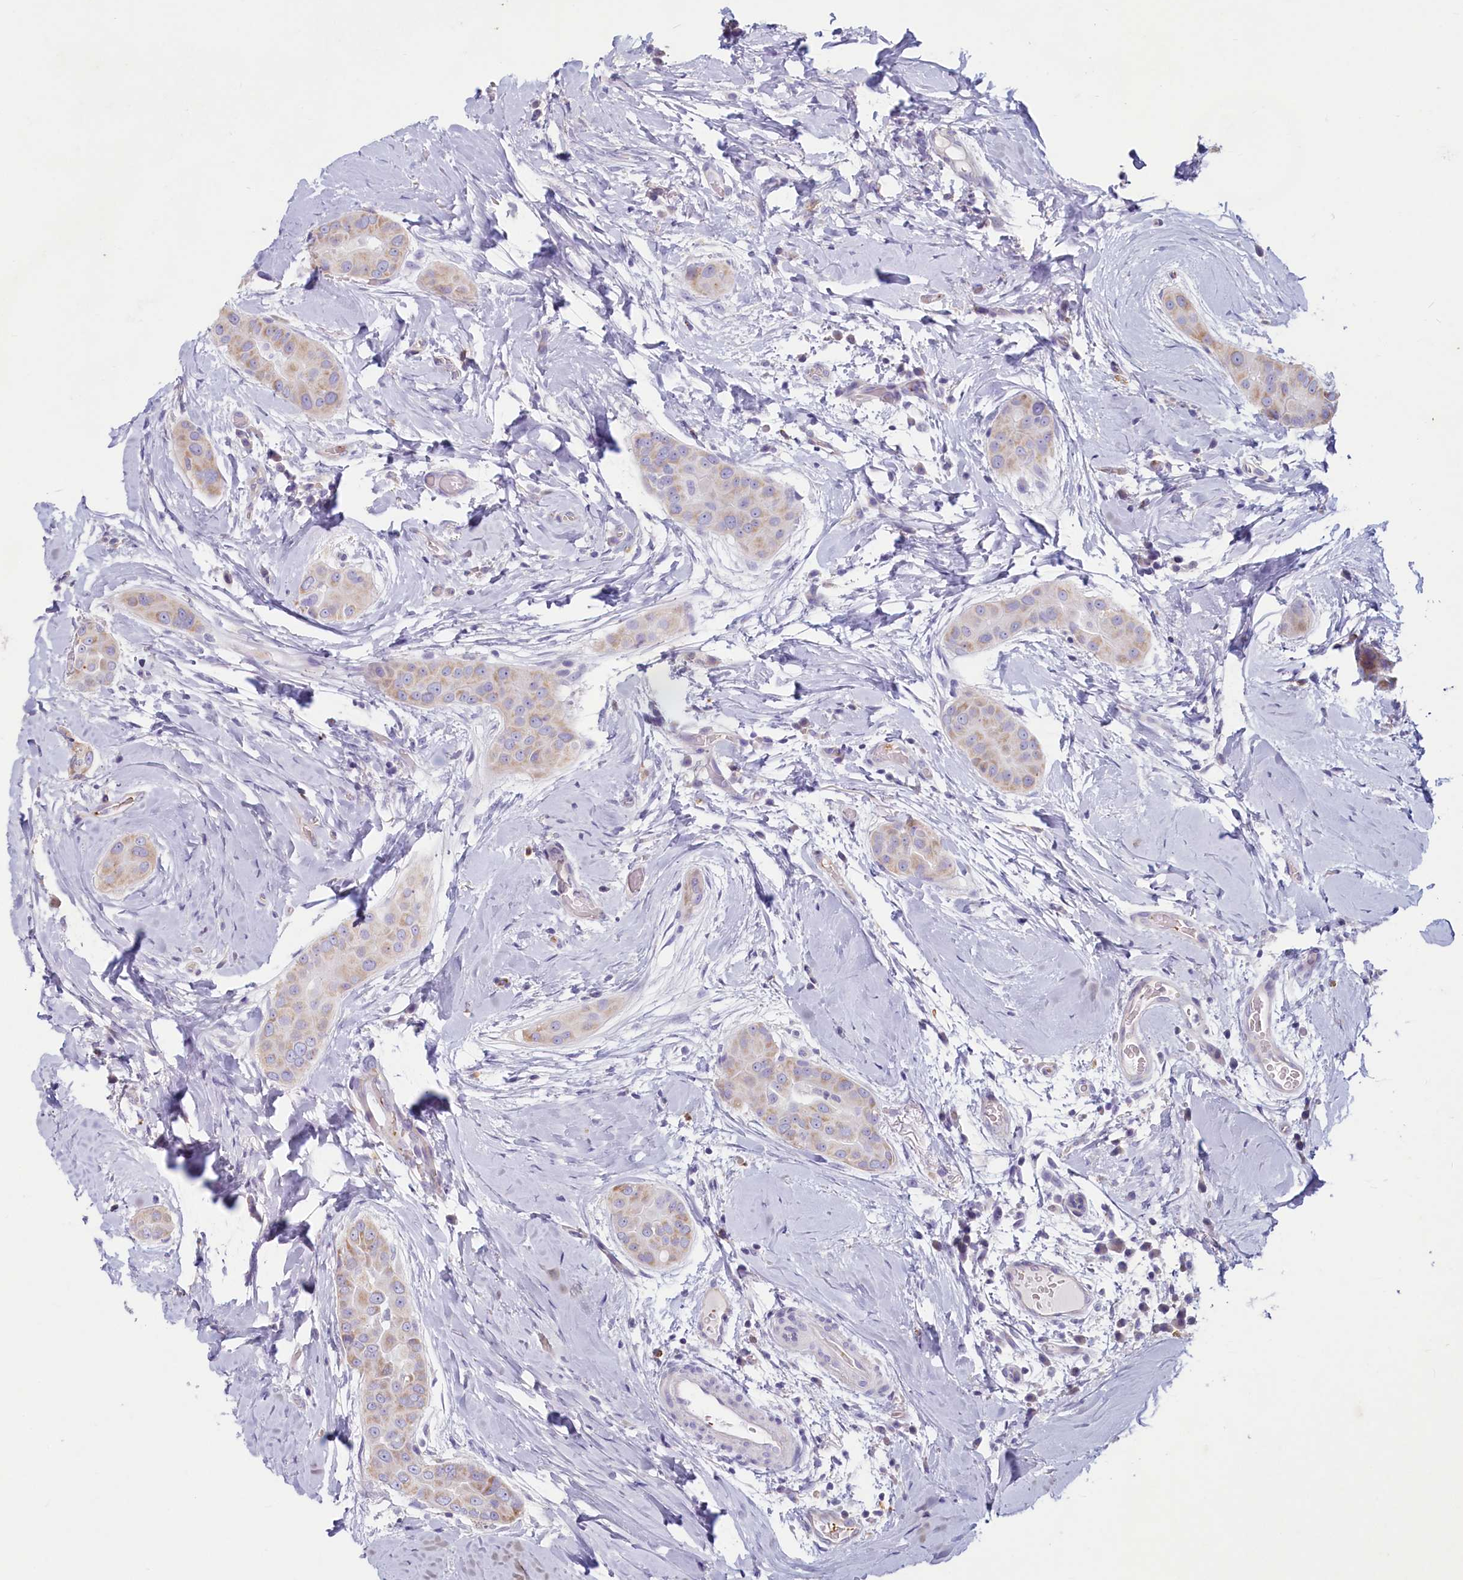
{"staining": {"intensity": "weak", "quantity": "<25%", "location": "cytoplasmic/membranous"}, "tissue": "thyroid cancer", "cell_type": "Tumor cells", "image_type": "cancer", "snomed": [{"axis": "morphology", "description": "Papillary adenocarcinoma, NOS"}, {"axis": "topography", "description": "Thyroid gland"}], "caption": "This is an immunohistochemistry image of human thyroid papillary adenocarcinoma. There is no positivity in tumor cells.", "gene": "LMOD3", "patient": {"sex": "male", "age": 33}}